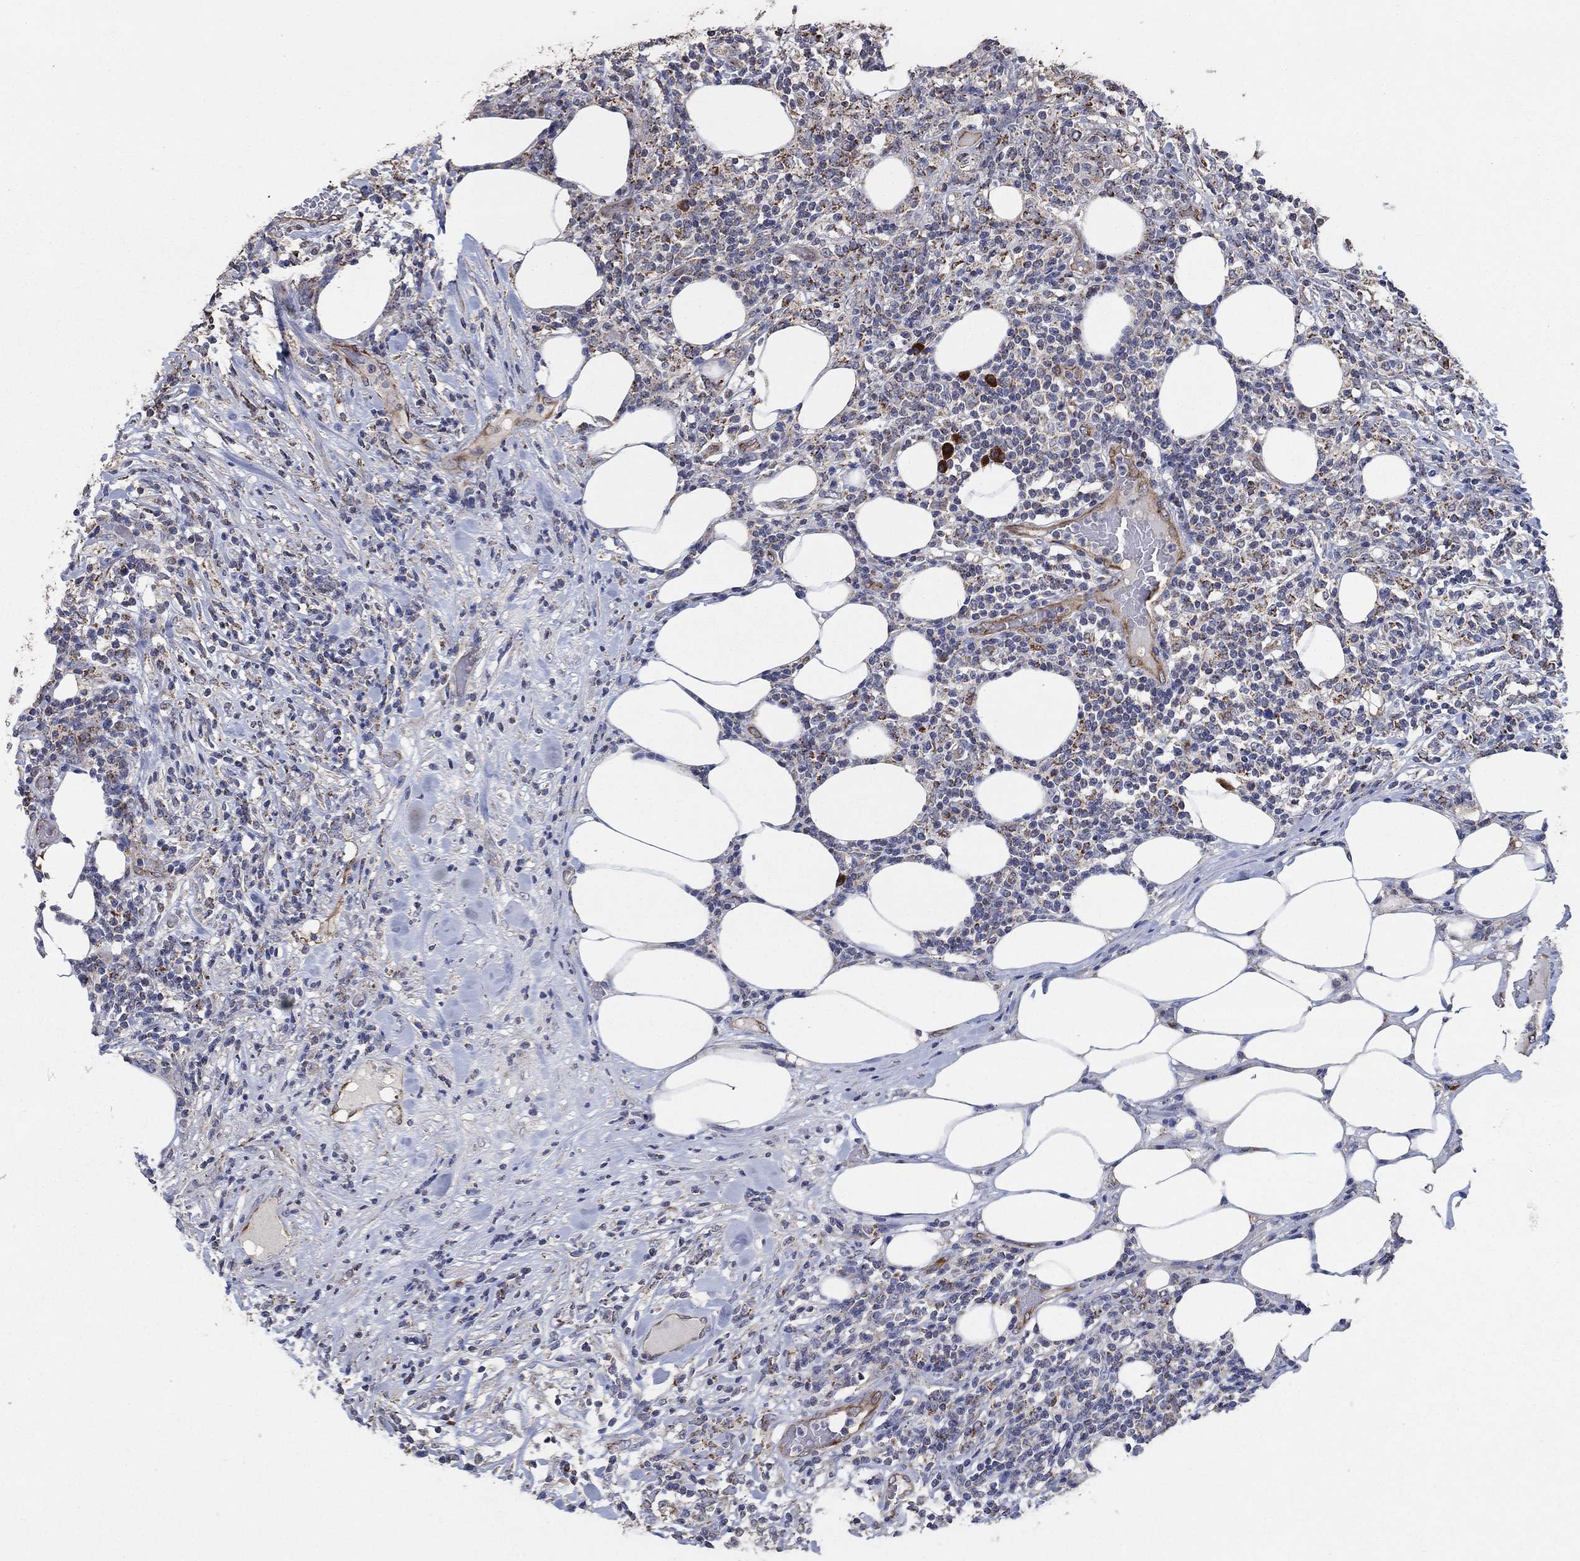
{"staining": {"intensity": "moderate", "quantity": "<25%", "location": "cytoplasmic/membranous"}, "tissue": "lymphoma", "cell_type": "Tumor cells", "image_type": "cancer", "snomed": [{"axis": "morphology", "description": "Malignant lymphoma, non-Hodgkin's type, High grade"}, {"axis": "topography", "description": "Lymph node"}], "caption": "Immunohistochemistry (IHC) of human lymphoma displays low levels of moderate cytoplasmic/membranous staining in about <25% of tumor cells. (brown staining indicates protein expression, while blue staining denotes nuclei).", "gene": "HID1", "patient": {"sex": "female", "age": 84}}